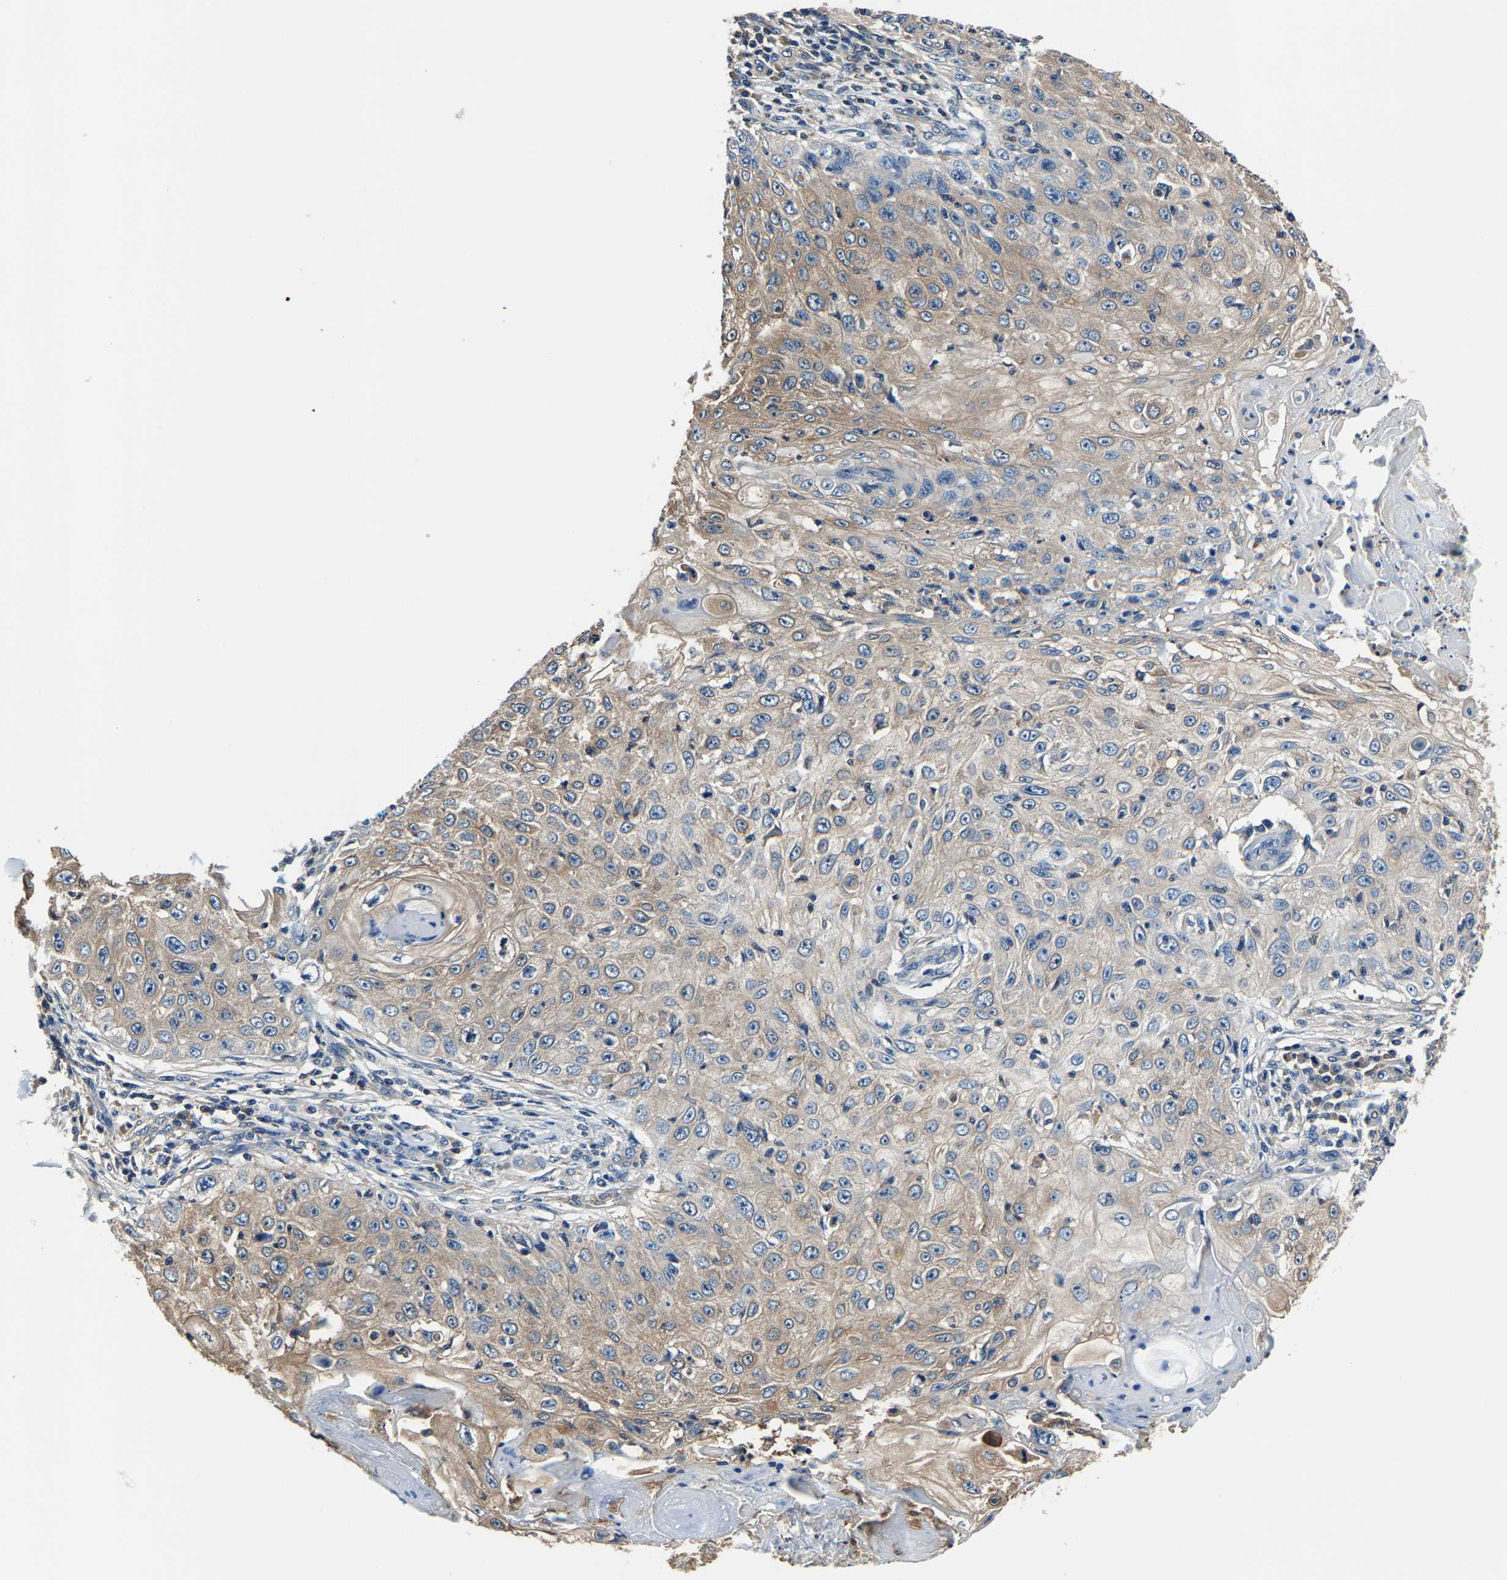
{"staining": {"intensity": "weak", "quantity": ">75%", "location": "cytoplasmic/membranous"}, "tissue": "skin cancer", "cell_type": "Tumor cells", "image_type": "cancer", "snomed": [{"axis": "morphology", "description": "Squamous cell carcinoma, NOS"}, {"axis": "topography", "description": "Skin"}], "caption": "Weak cytoplasmic/membranous protein positivity is seen in approximately >75% of tumor cells in skin cancer (squamous cell carcinoma).", "gene": "ALDOB", "patient": {"sex": "male", "age": 86}}